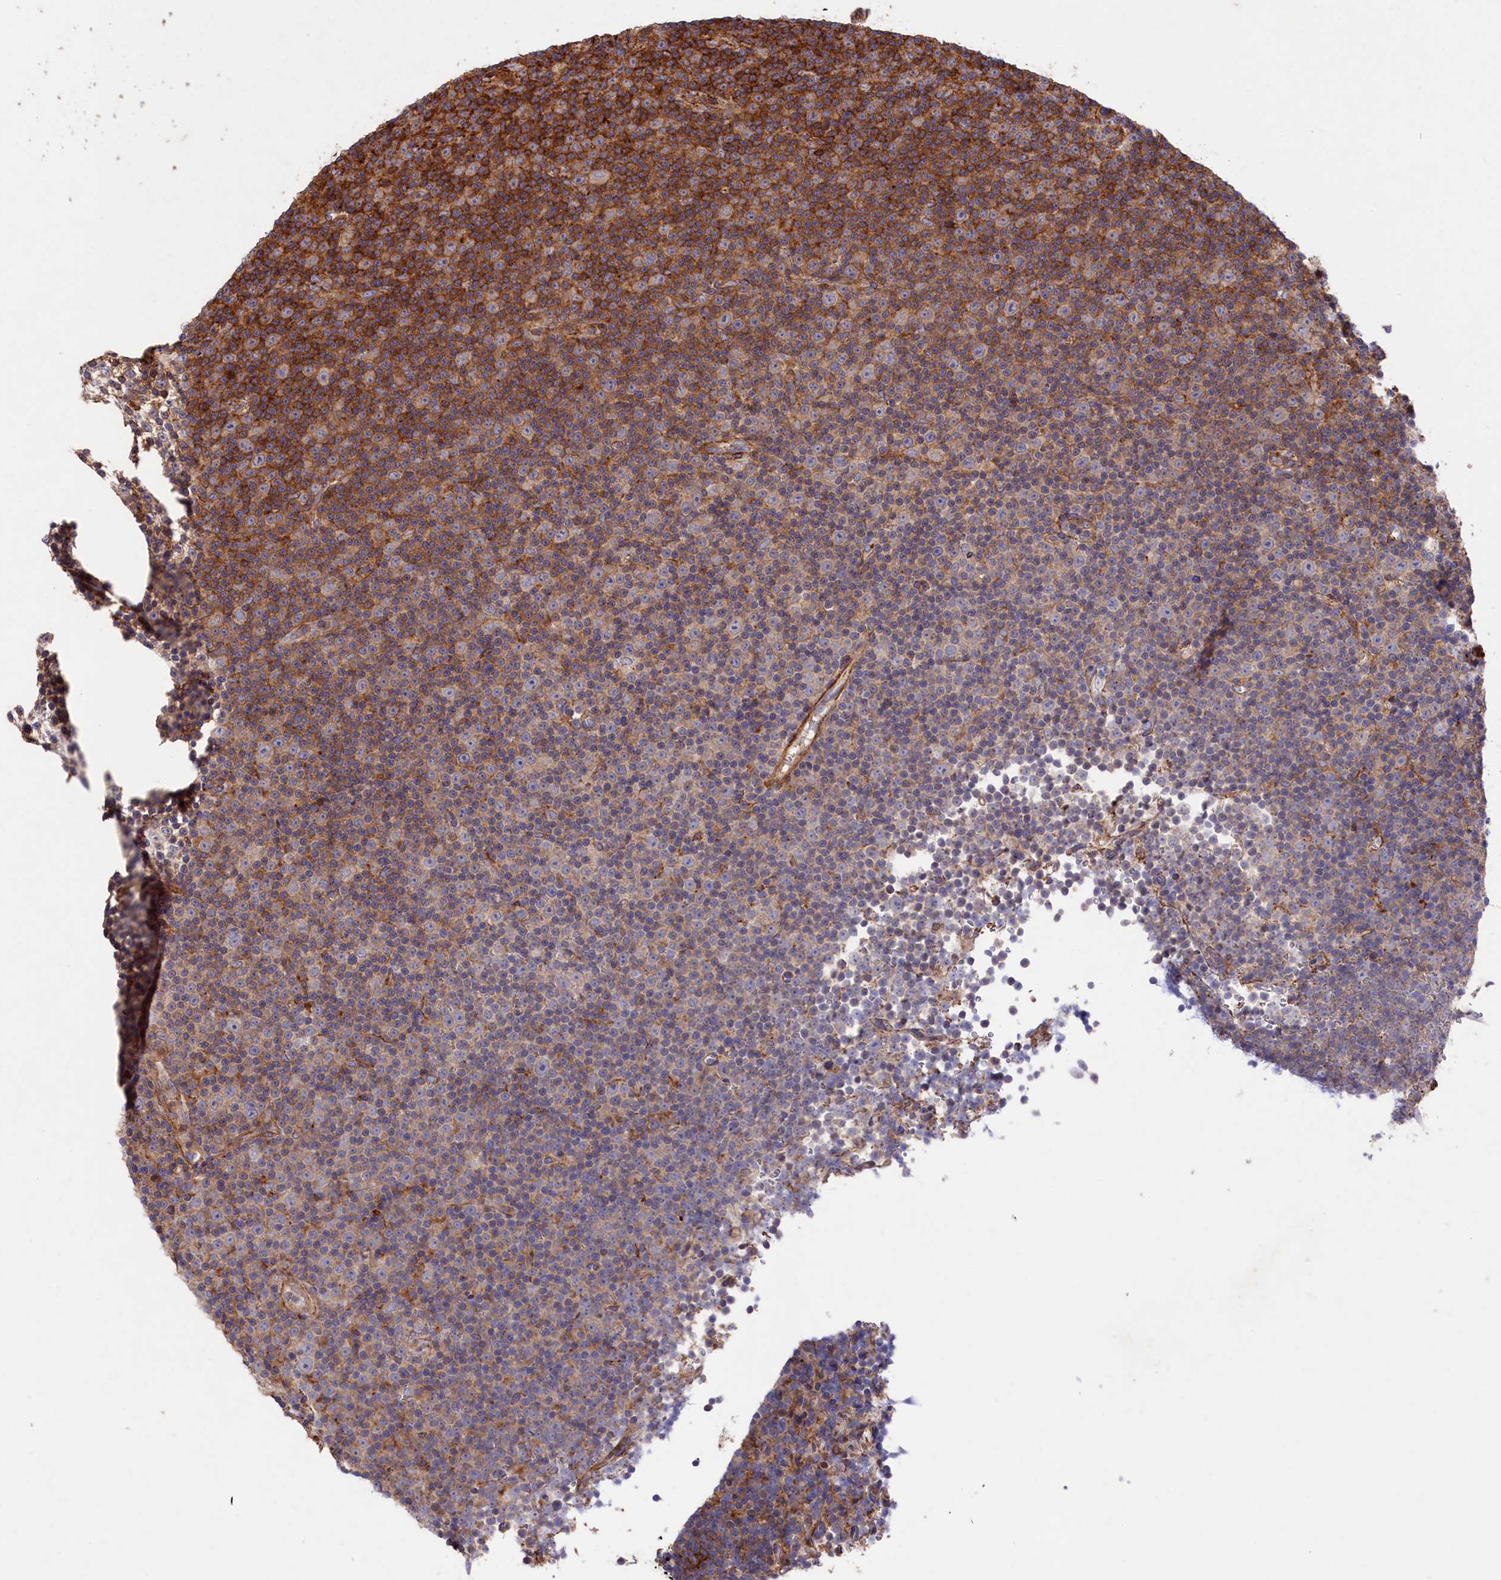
{"staining": {"intensity": "moderate", "quantity": "25%-75%", "location": "cytoplasmic/membranous"}, "tissue": "lymphoma", "cell_type": "Tumor cells", "image_type": "cancer", "snomed": [{"axis": "morphology", "description": "Malignant lymphoma, non-Hodgkin's type, Low grade"}, {"axis": "topography", "description": "Lymph node"}], "caption": "Protein staining by IHC demonstrates moderate cytoplasmic/membranous expression in approximately 25%-75% of tumor cells in lymphoma. (DAB (3,3'-diaminobenzidine) IHC, brown staining for protein, blue staining for nuclei).", "gene": "RAPSN", "patient": {"sex": "female", "age": 67}}